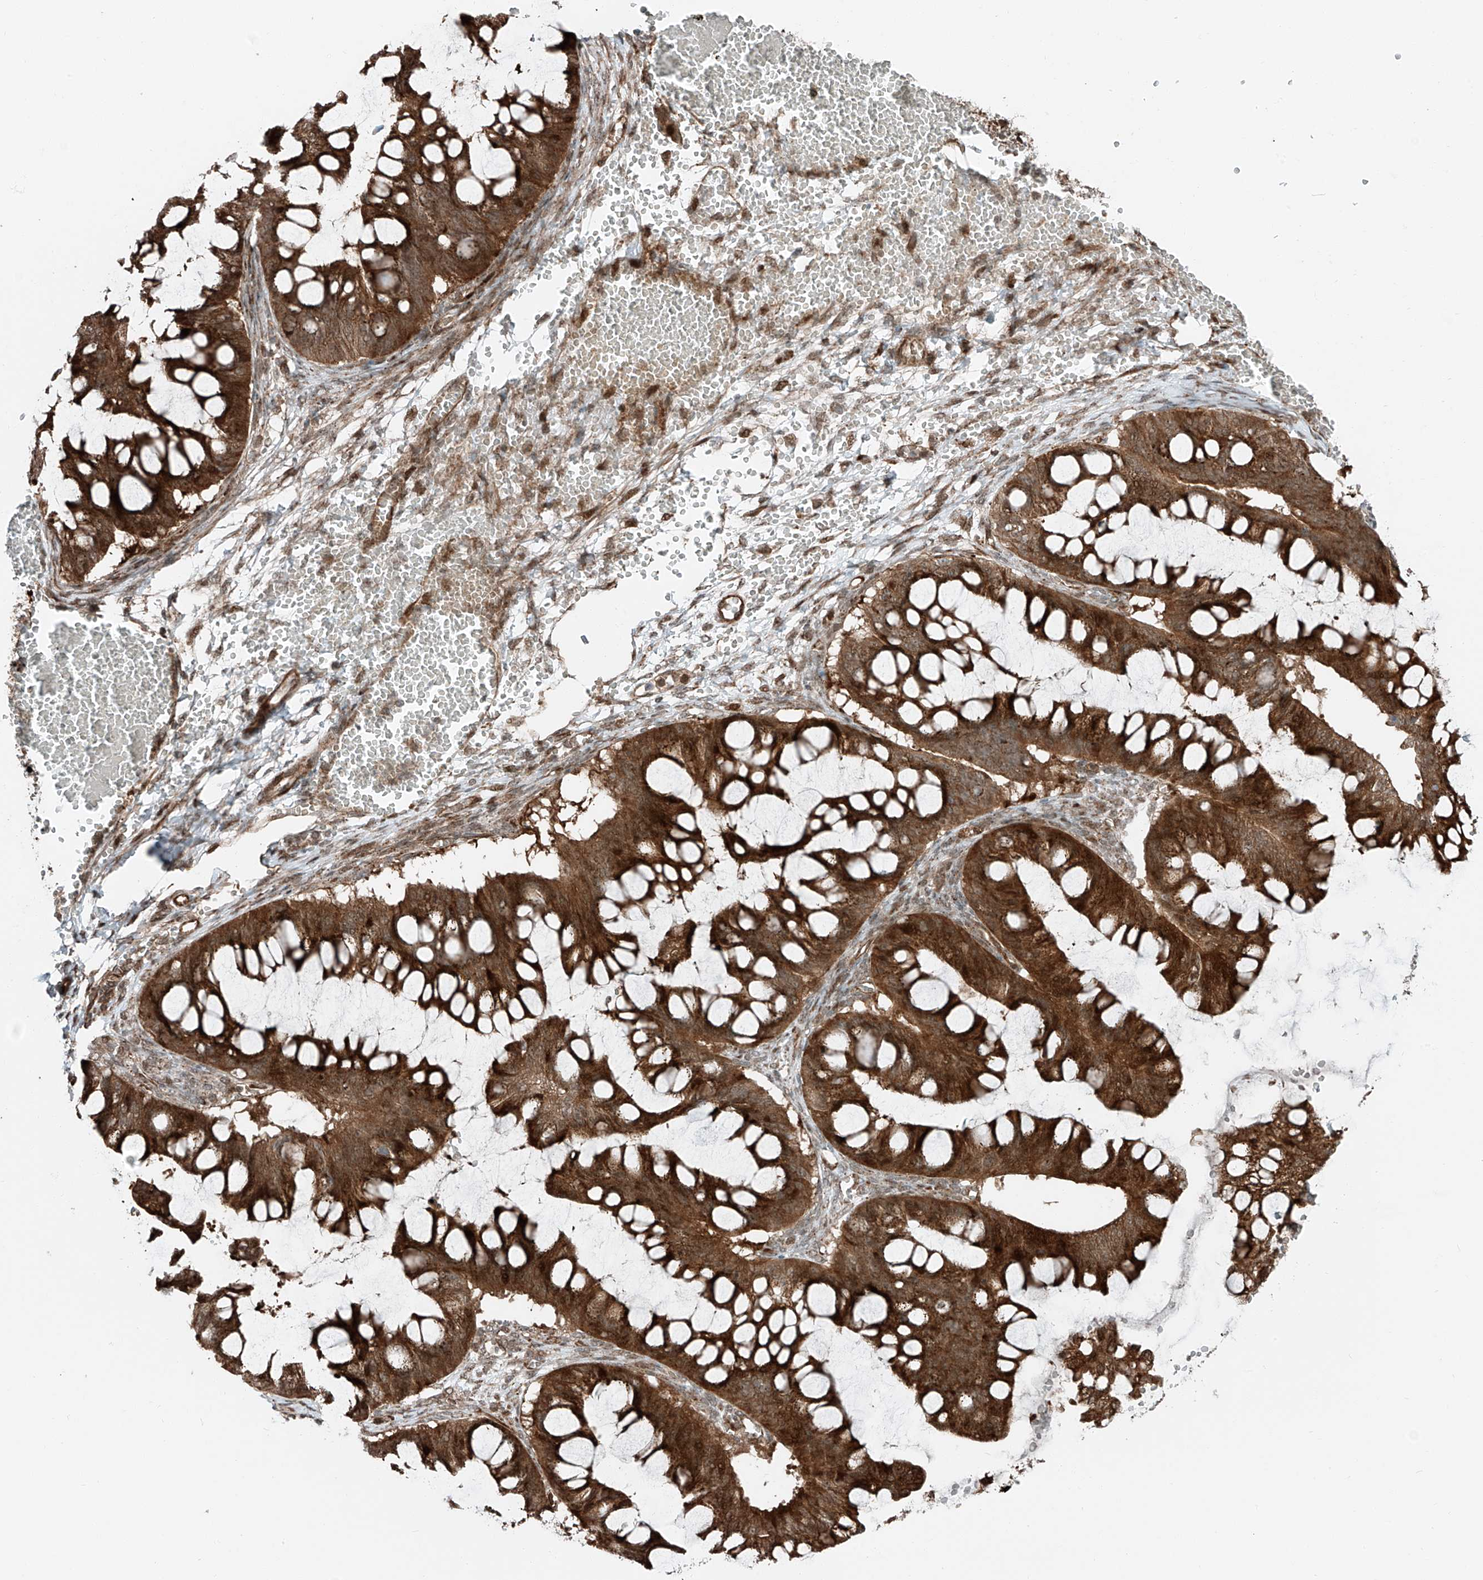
{"staining": {"intensity": "strong", "quantity": ">75%", "location": "cytoplasmic/membranous"}, "tissue": "ovarian cancer", "cell_type": "Tumor cells", "image_type": "cancer", "snomed": [{"axis": "morphology", "description": "Cystadenocarcinoma, mucinous, NOS"}, {"axis": "topography", "description": "Ovary"}], "caption": "Protein expression analysis of ovarian cancer shows strong cytoplasmic/membranous positivity in approximately >75% of tumor cells.", "gene": "USP48", "patient": {"sex": "female", "age": 73}}